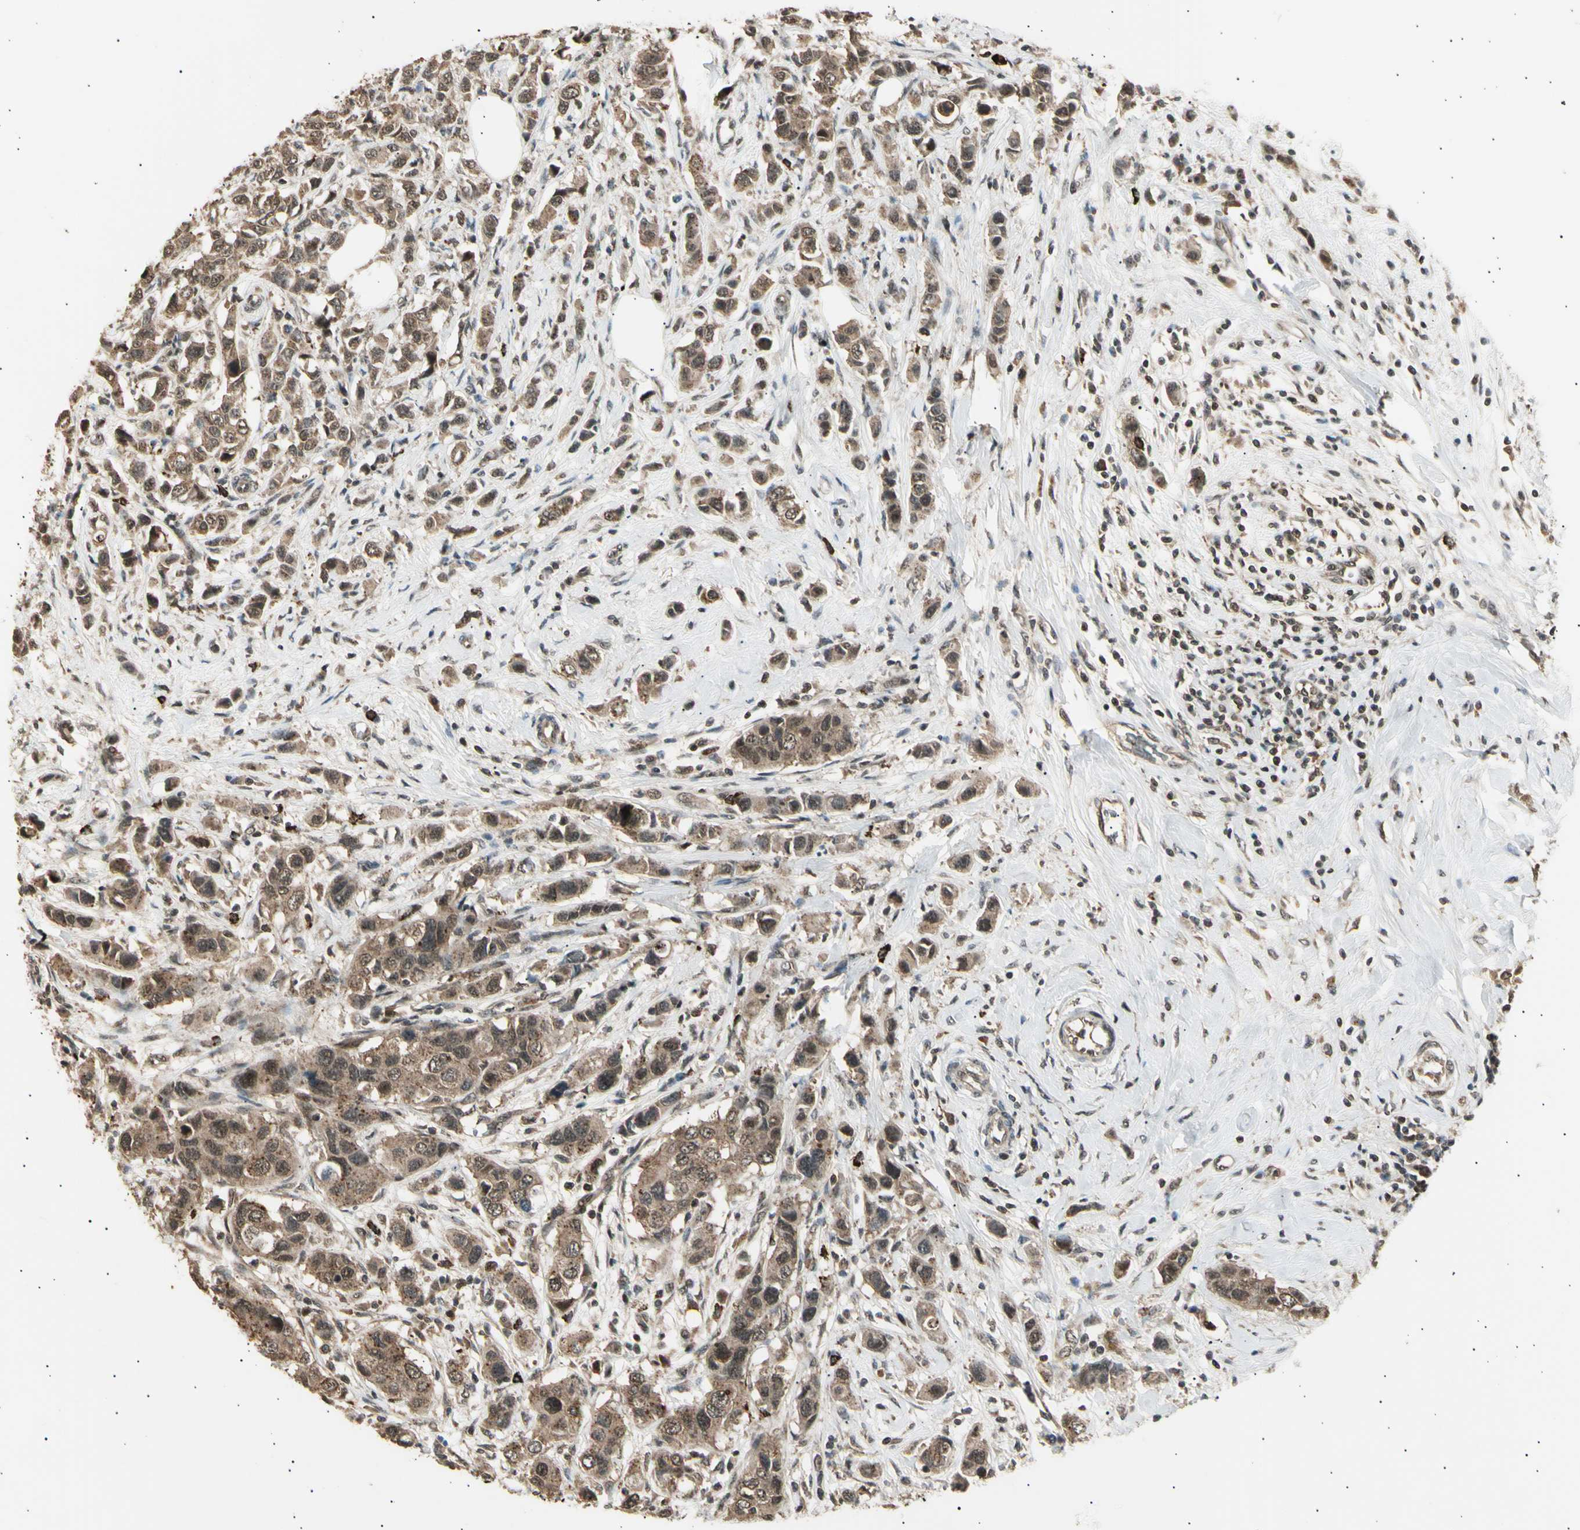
{"staining": {"intensity": "weak", "quantity": ">75%", "location": "cytoplasmic/membranous,nuclear"}, "tissue": "breast cancer", "cell_type": "Tumor cells", "image_type": "cancer", "snomed": [{"axis": "morphology", "description": "Normal tissue, NOS"}, {"axis": "morphology", "description": "Duct carcinoma"}, {"axis": "topography", "description": "Breast"}], "caption": "Weak cytoplasmic/membranous and nuclear staining is identified in approximately >75% of tumor cells in breast intraductal carcinoma. Immunohistochemistry (ihc) stains the protein of interest in brown and the nuclei are stained blue.", "gene": "NUAK2", "patient": {"sex": "female", "age": 50}}